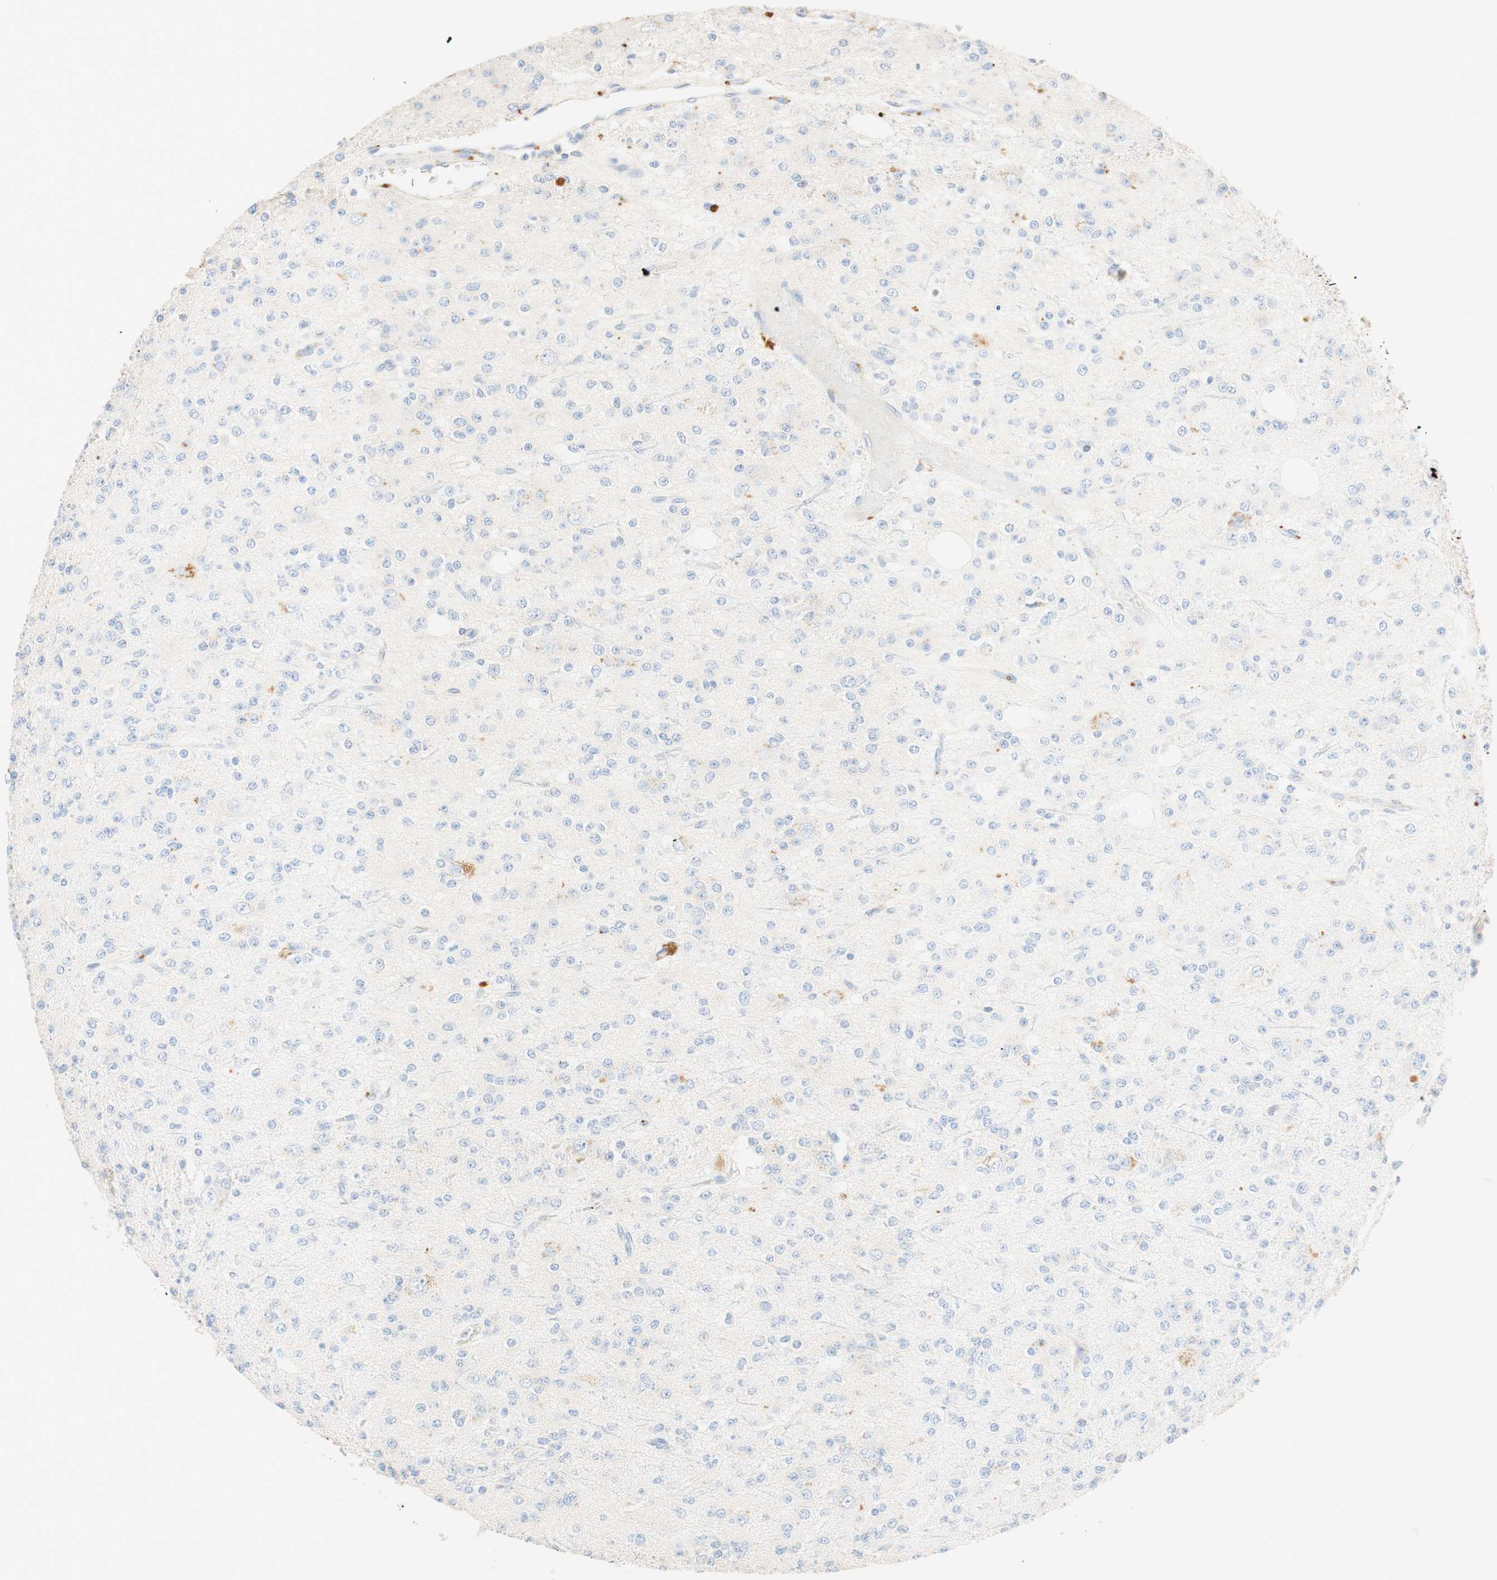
{"staining": {"intensity": "negative", "quantity": "none", "location": "none"}, "tissue": "glioma", "cell_type": "Tumor cells", "image_type": "cancer", "snomed": [{"axis": "morphology", "description": "Glioma, malignant, Low grade"}, {"axis": "topography", "description": "Brain"}], "caption": "This is an immunohistochemistry histopathology image of glioma. There is no expression in tumor cells.", "gene": "CD63", "patient": {"sex": "male", "age": 38}}